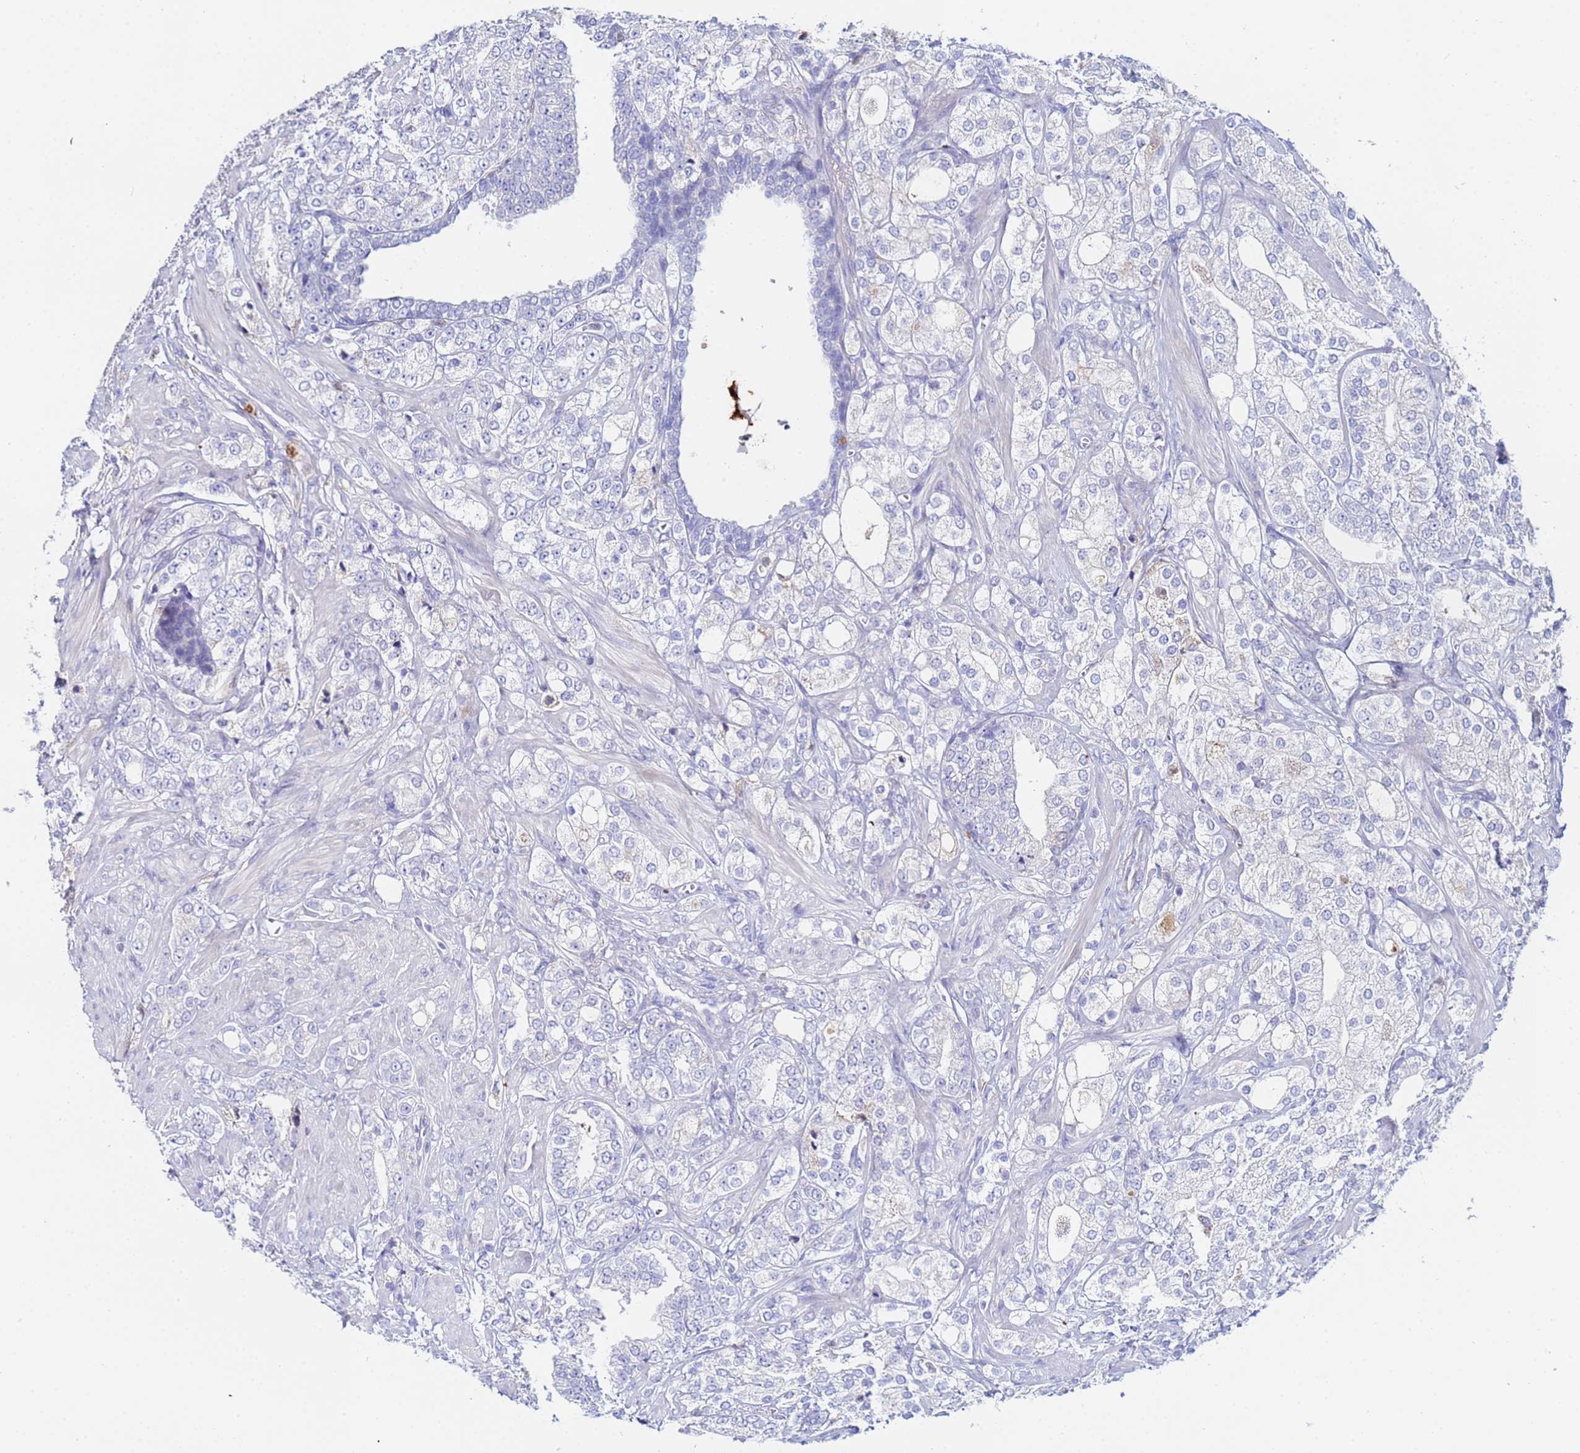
{"staining": {"intensity": "negative", "quantity": "none", "location": "none"}, "tissue": "prostate cancer", "cell_type": "Tumor cells", "image_type": "cancer", "snomed": [{"axis": "morphology", "description": "Adenocarcinoma, High grade"}, {"axis": "topography", "description": "Prostate"}], "caption": "Tumor cells show no significant protein expression in prostate cancer. (Brightfield microscopy of DAB (3,3'-diaminobenzidine) immunohistochemistry at high magnification).", "gene": "TUBAL3", "patient": {"sex": "male", "age": 50}}